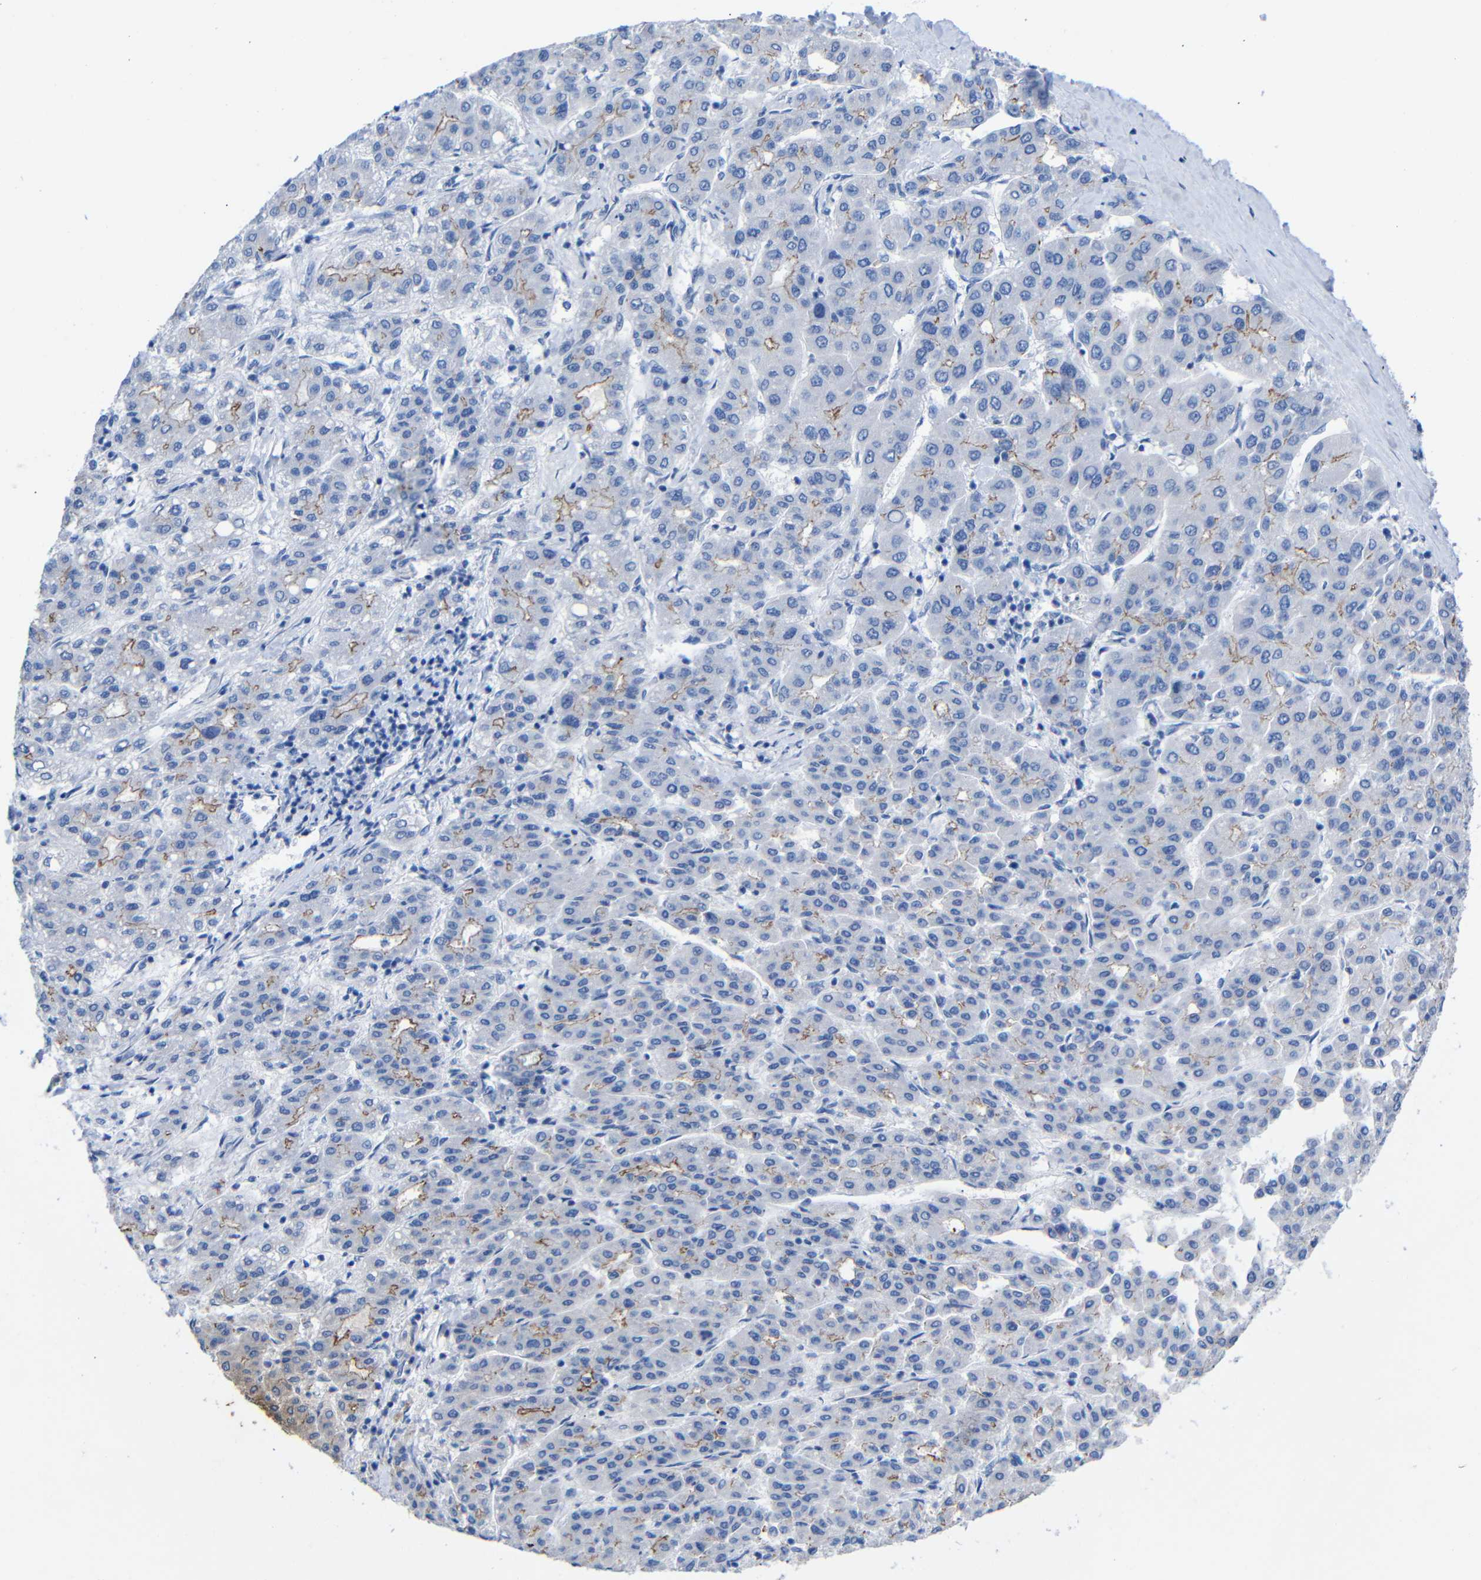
{"staining": {"intensity": "moderate", "quantity": "<25%", "location": "cytoplasmic/membranous"}, "tissue": "liver cancer", "cell_type": "Tumor cells", "image_type": "cancer", "snomed": [{"axis": "morphology", "description": "Carcinoma, Hepatocellular, NOS"}, {"axis": "topography", "description": "Liver"}], "caption": "Human hepatocellular carcinoma (liver) stained for a protein (brown) shows moderate cytoplasmic/membranous positive positivity in about <25% of tumor cells.", "gene": "CGNL1", "patient": {"sex": "male", "age": 65}}